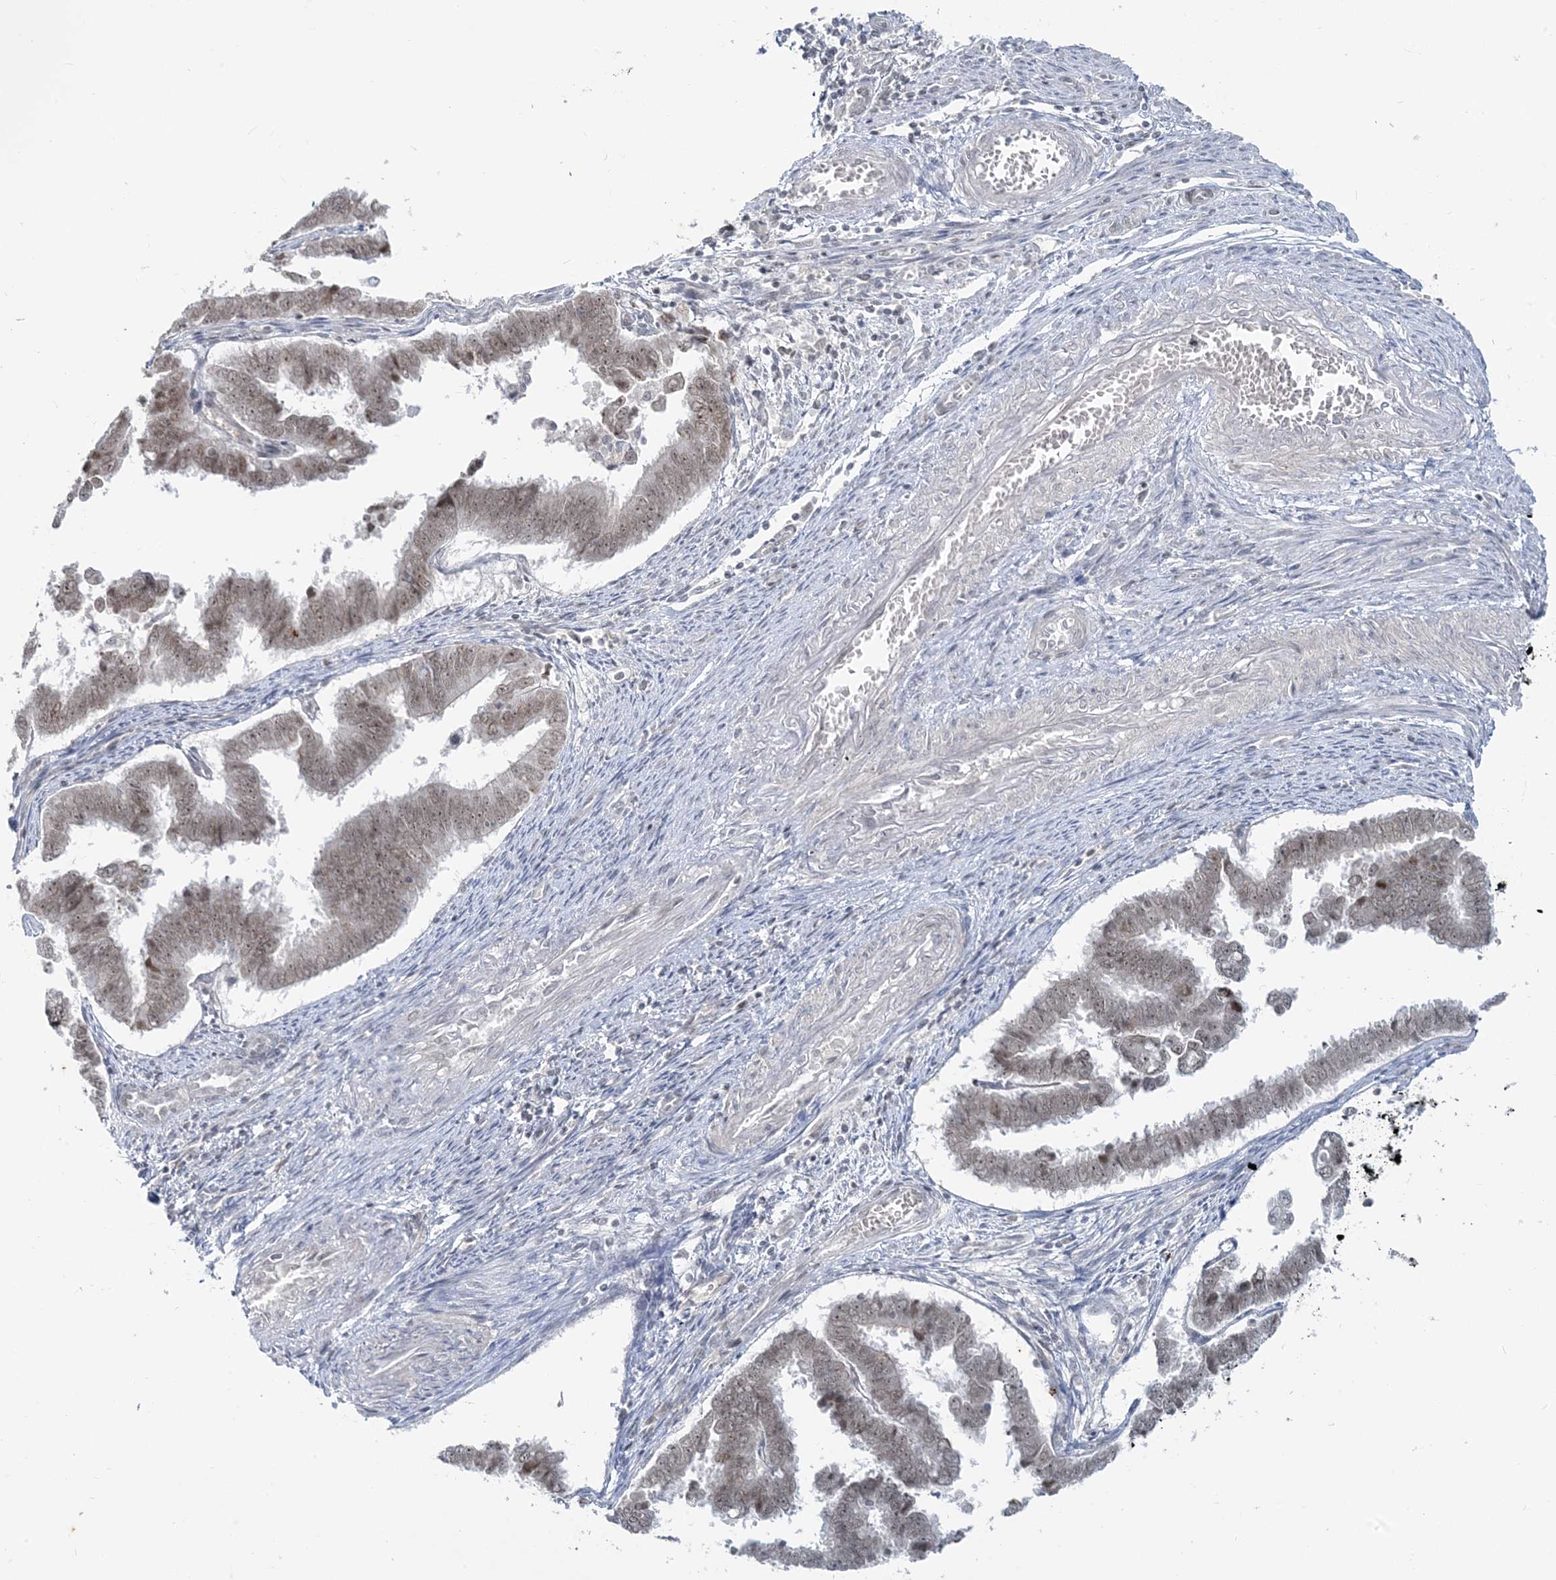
{"staining": {"intensity": "weak", "quantity": "25%-75%", "location": "nuclear"}, "tissue": "endometrial cancer", "cell_type": "Tumor cells", "image_type": "cancer", "snomed": [{"axis": "morphology", "description": "Adenocarcinoma, NOS"}, {"axis": "topography", "description": "Endometrium"}], "caption": "Weak nuclear expression is appreciated in approximately 25%-75% of tumor cells in endometrial adenocarcinoma.", "gene": "LEXM", "patient": {"sex": "female", "age": 75}}